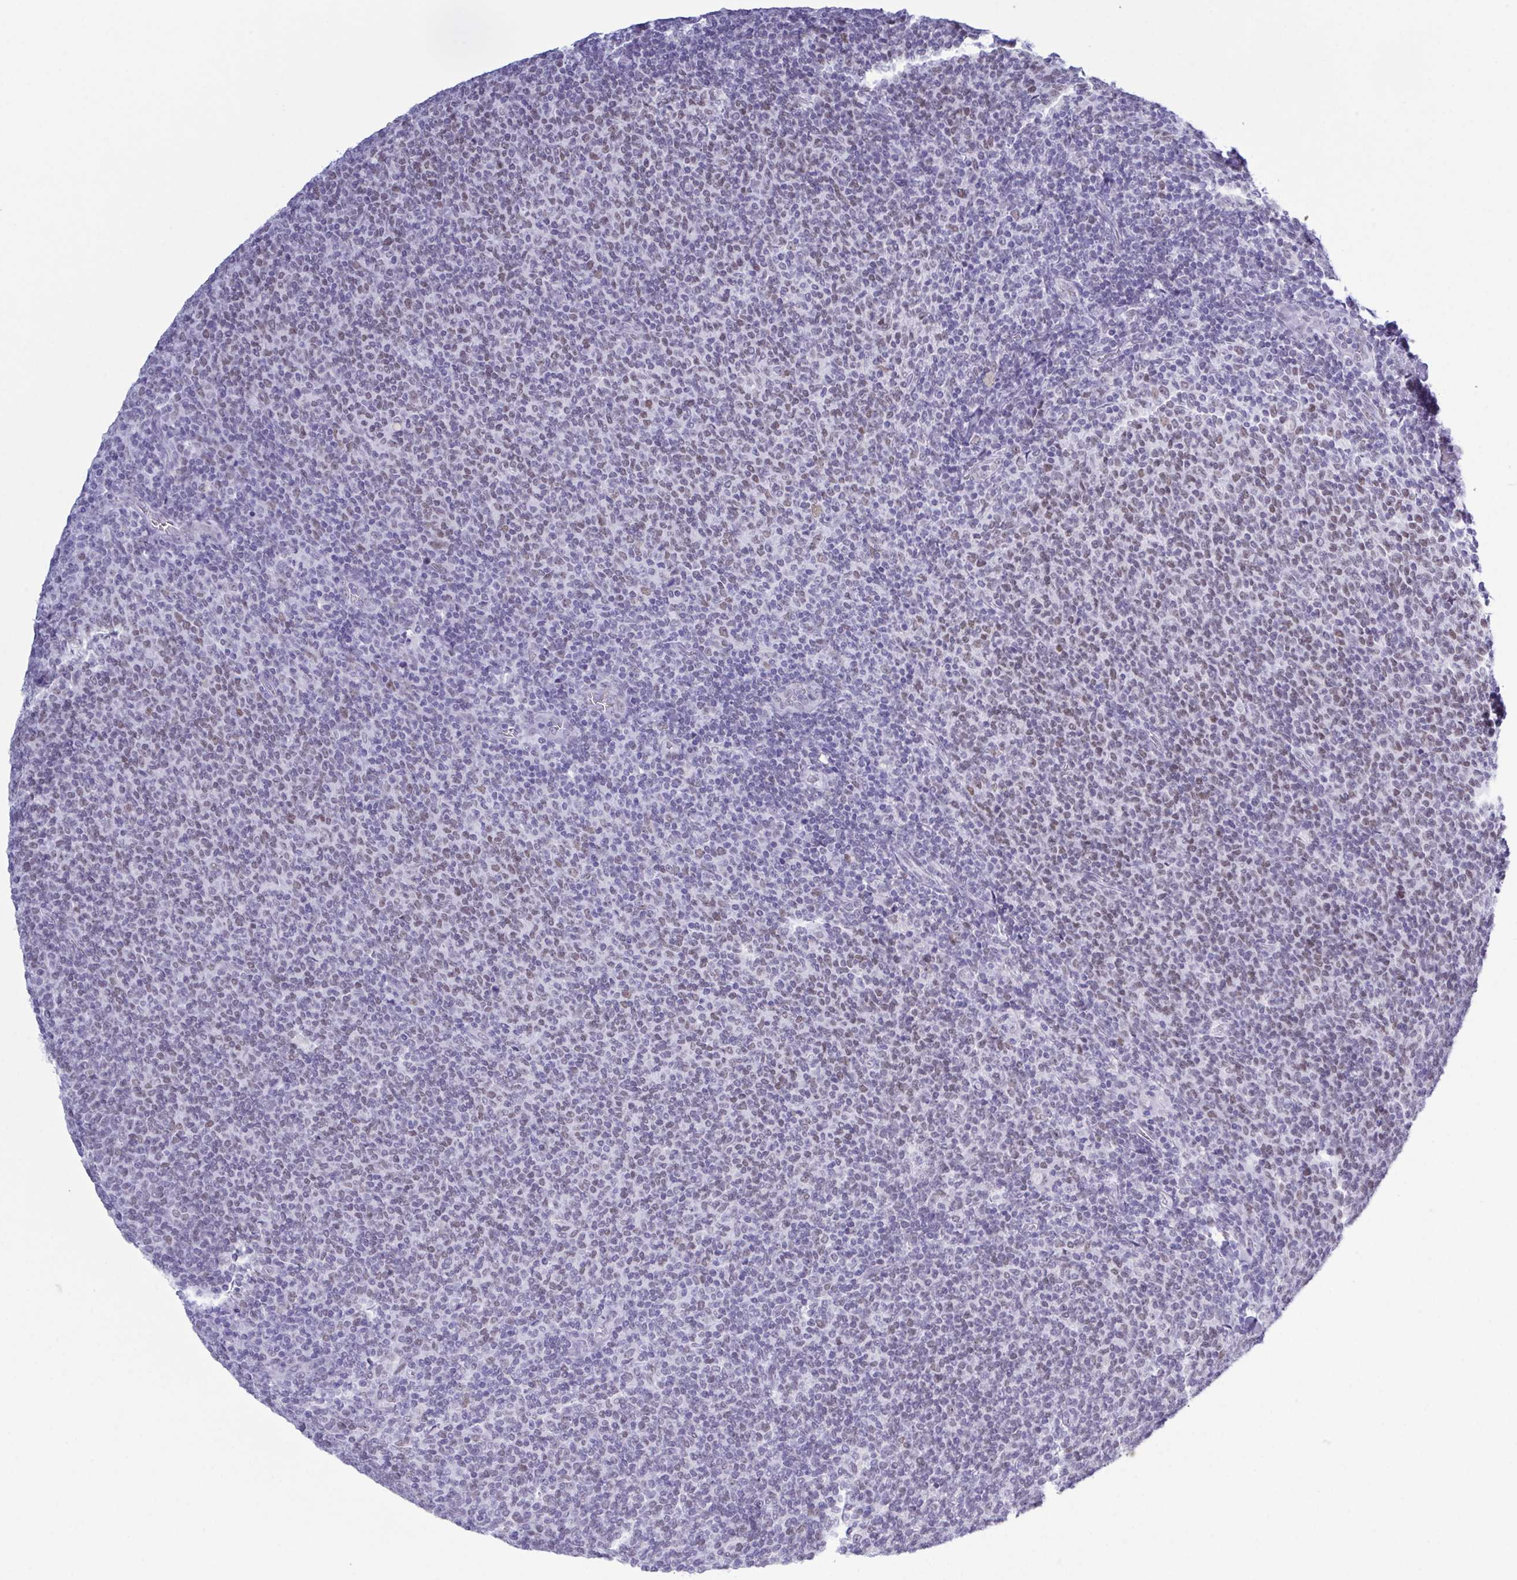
{"staining": {"intensity": "weak", "quantity": "25%-75%", "location": "nuclear"}, "tissue": "lymphoma", "cell_type": "Tumor cells", "image_type": "cancer", "snomed": [{"axis": "morphology", "description": "Malignant lymphoma, non-Hodgkin's type, Low grade"}, {"axis": "topography", "description": "Lymph node"}], "caption": "Protein analysis of low-grade malignant lymphoma, non-Hodgkin's type tissue exhibits weak nuclear expression in about 25%-75% of tumor cells. (brown staining indicates protein expression, while blue staining denotes nuclei).", "gene": "SUGP2", "patient": {"sex": "male", "age": 52}}